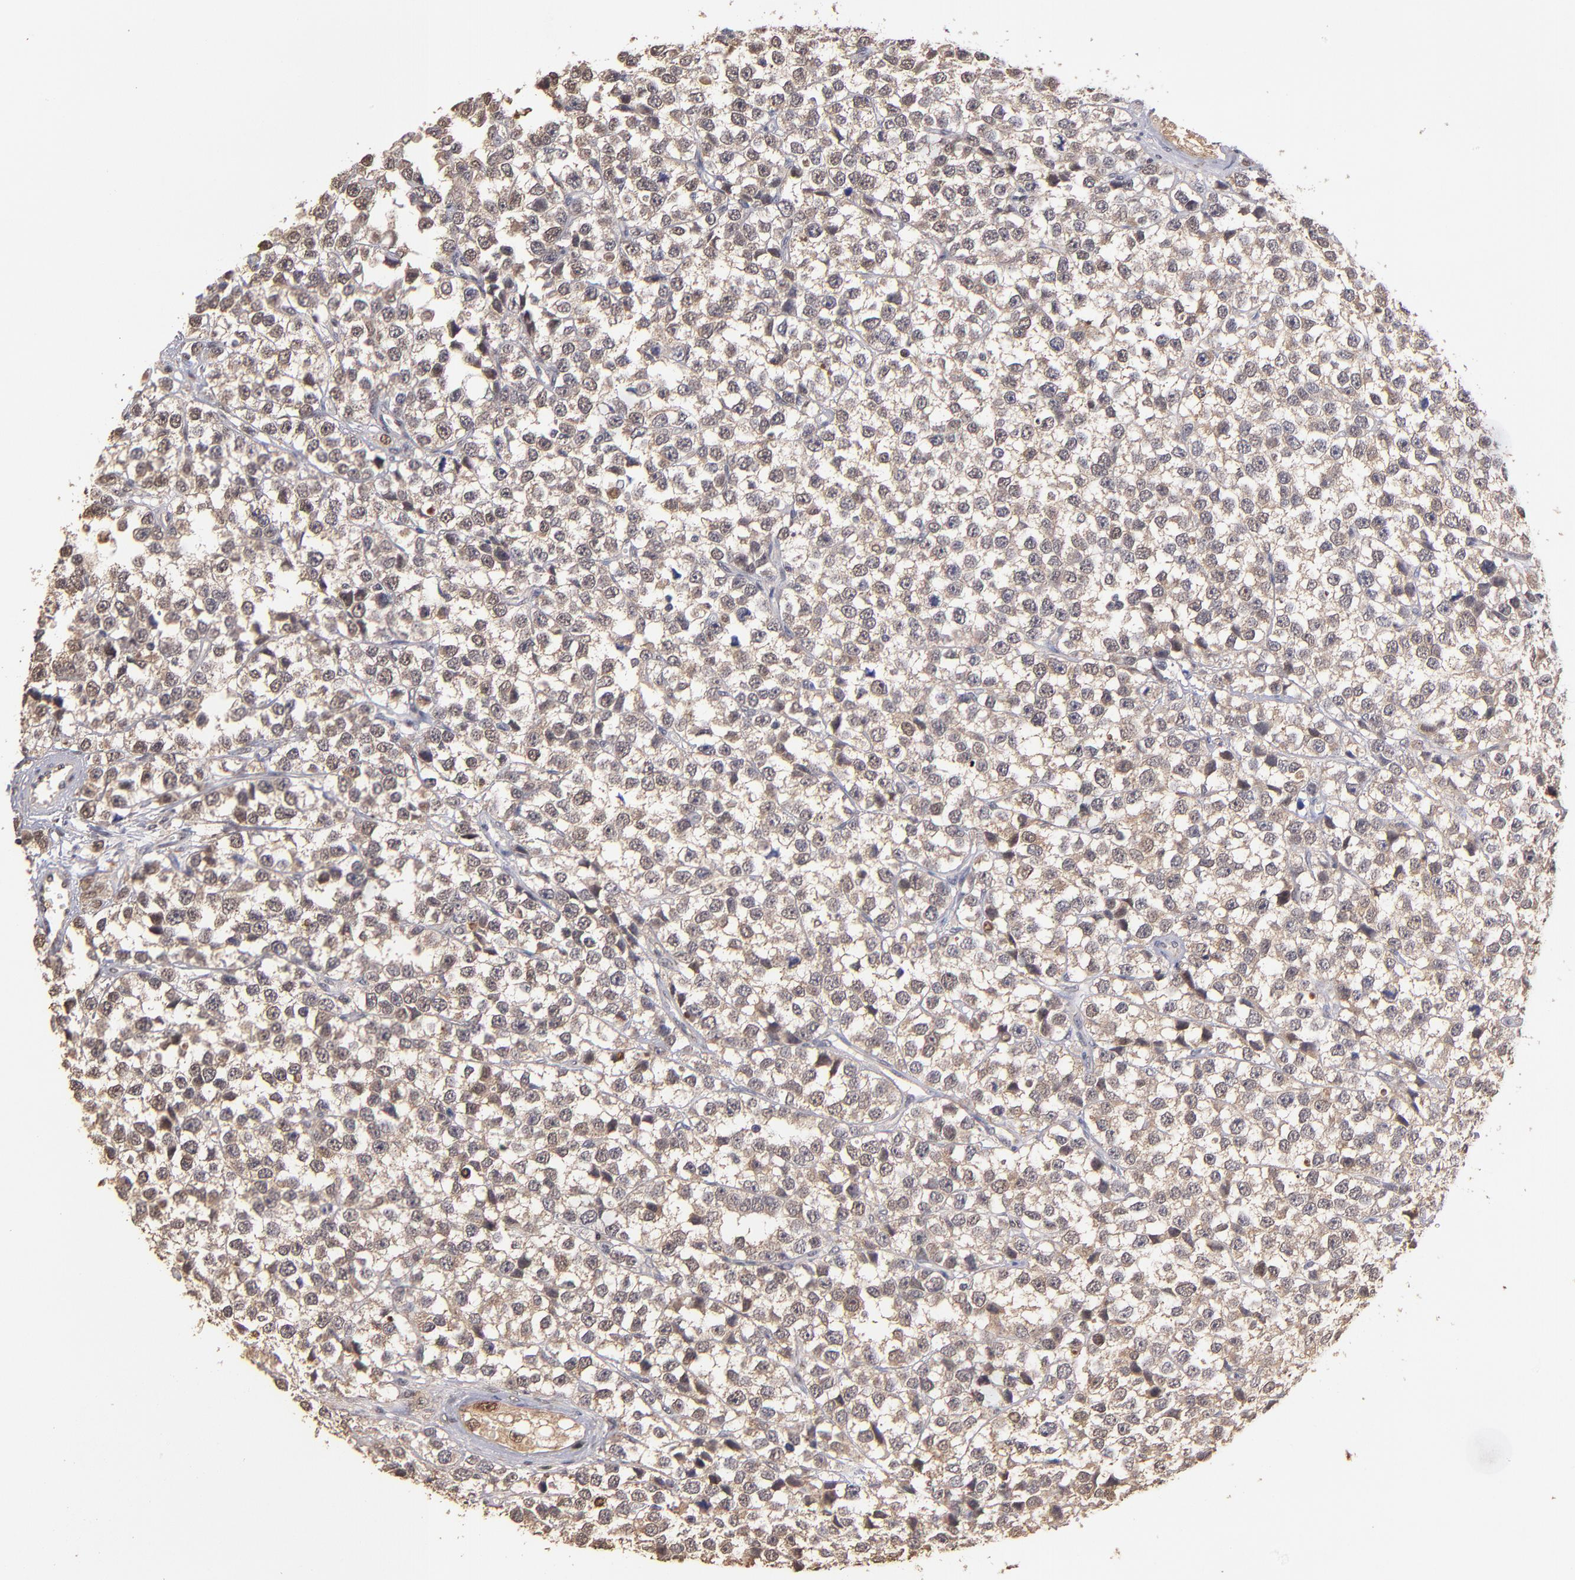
{"staining": {"intensity": "weak", "quantity": "25%-75%", "location": "cytoplasmic/membranous"}, "tissue": "testis cancer", "cell_type": "Tumor cells", "image_type": "cancer", "snomed": [{"axis": "morphology", "description": "Seminoma, NOS"}, {"axis": "topography", "description": "Testis"}], "caption": "Immunohistochemistry (IHC) photomicrograph of human testis seminoma stained for a protein (brown), which displays low levels of weak cytoplasmic/membranous staining in approximately 25%-75% of tumor cells.", "gene": "PSMD10", "patient": {"sex": "male", "age": 25}}